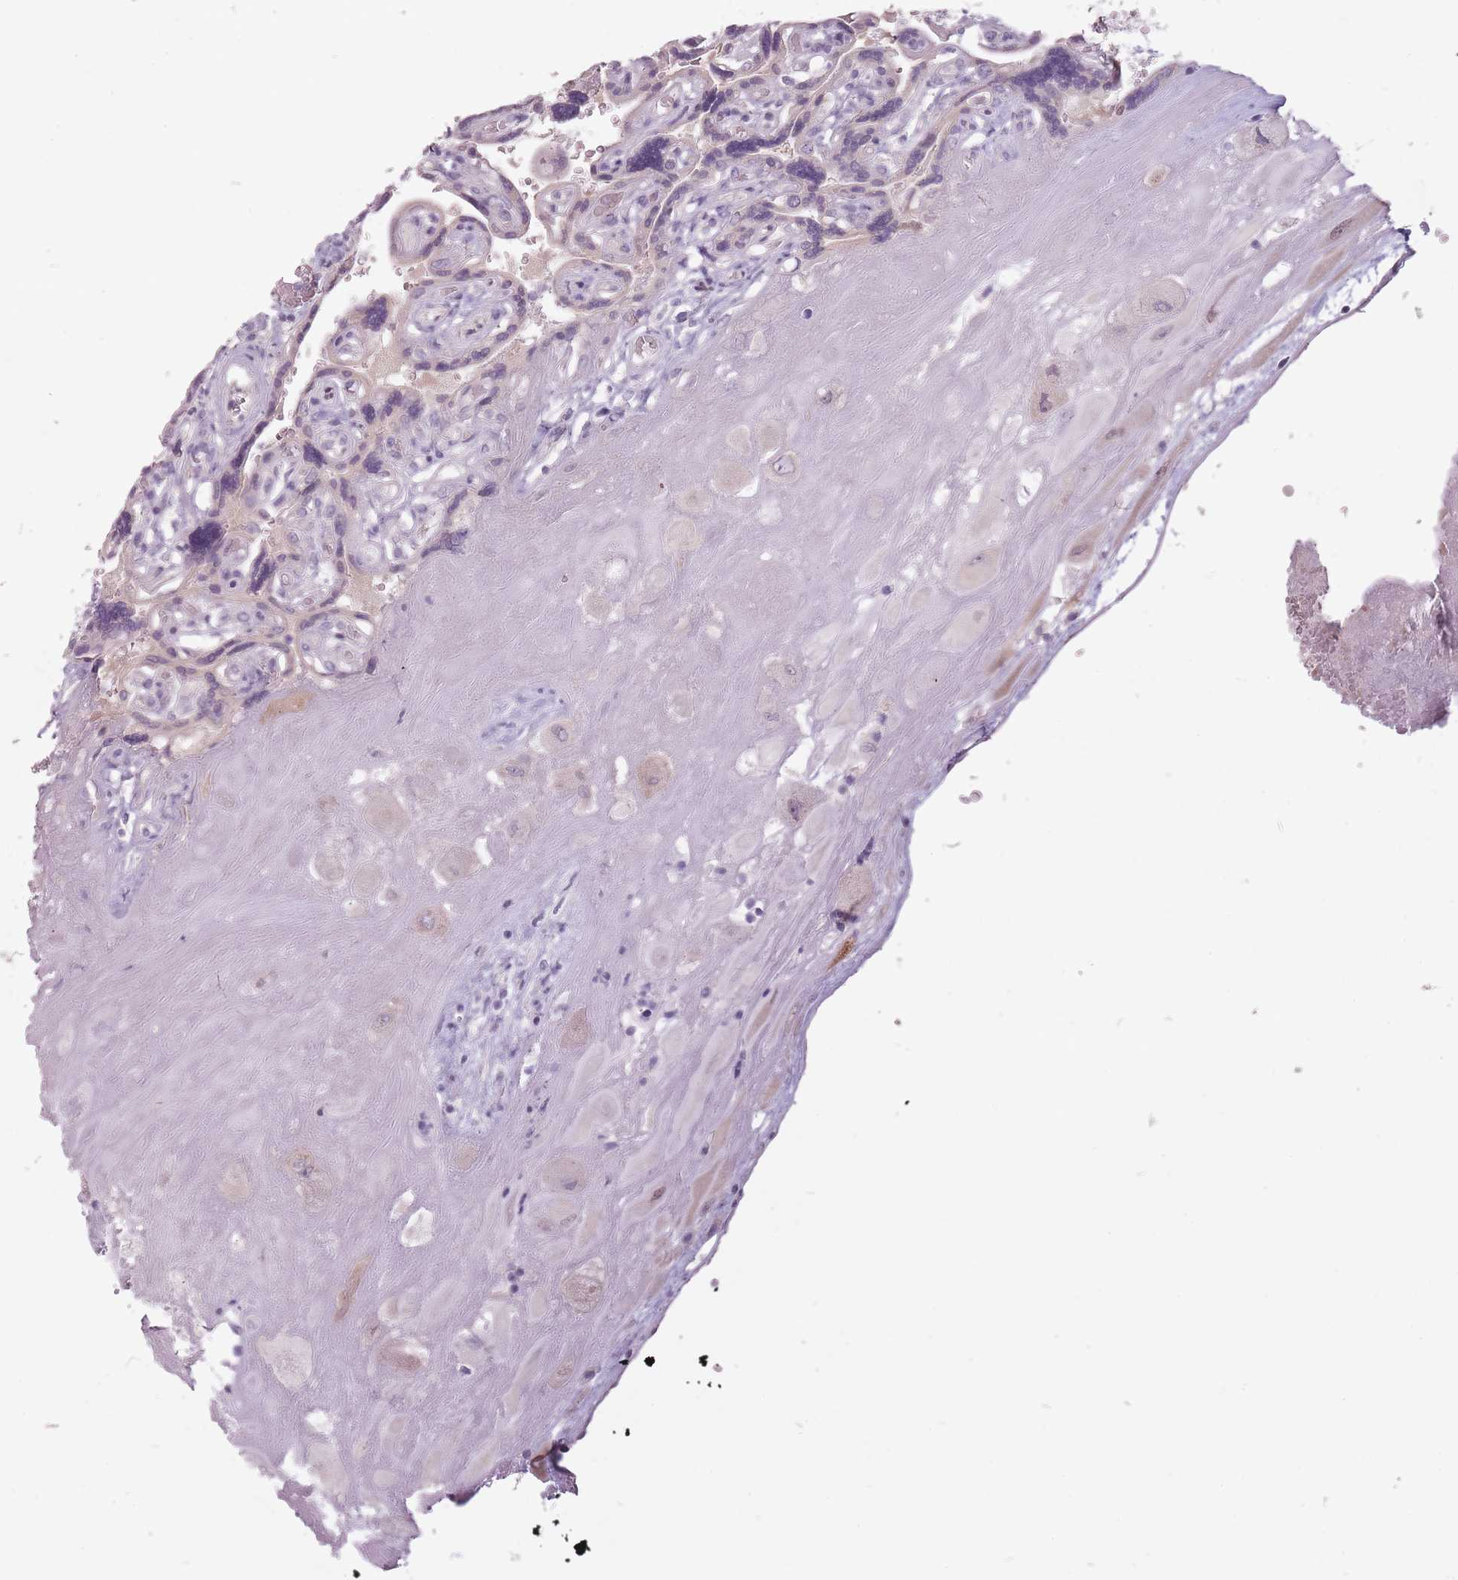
{"staining": {"intensity": "negative", "quantity": "none", "location": "none"}, "tissue": "placenta", "cell_type": "Decidual cells", "image_type": "normal", "snomed": [{"axis": "morphology", "description": "Normal tissue, NOS"}, {"axis": "topography", "description": "Placenta"}], "caption": "Protein analysis of normal placenta shows no significant staining in decidual cells. (DAB (3,3'-diaminobenzidine) immunohistochemistry, high magnification).", "gene": "FAM43B", "patient": {"sex": "female", "age": 32}}